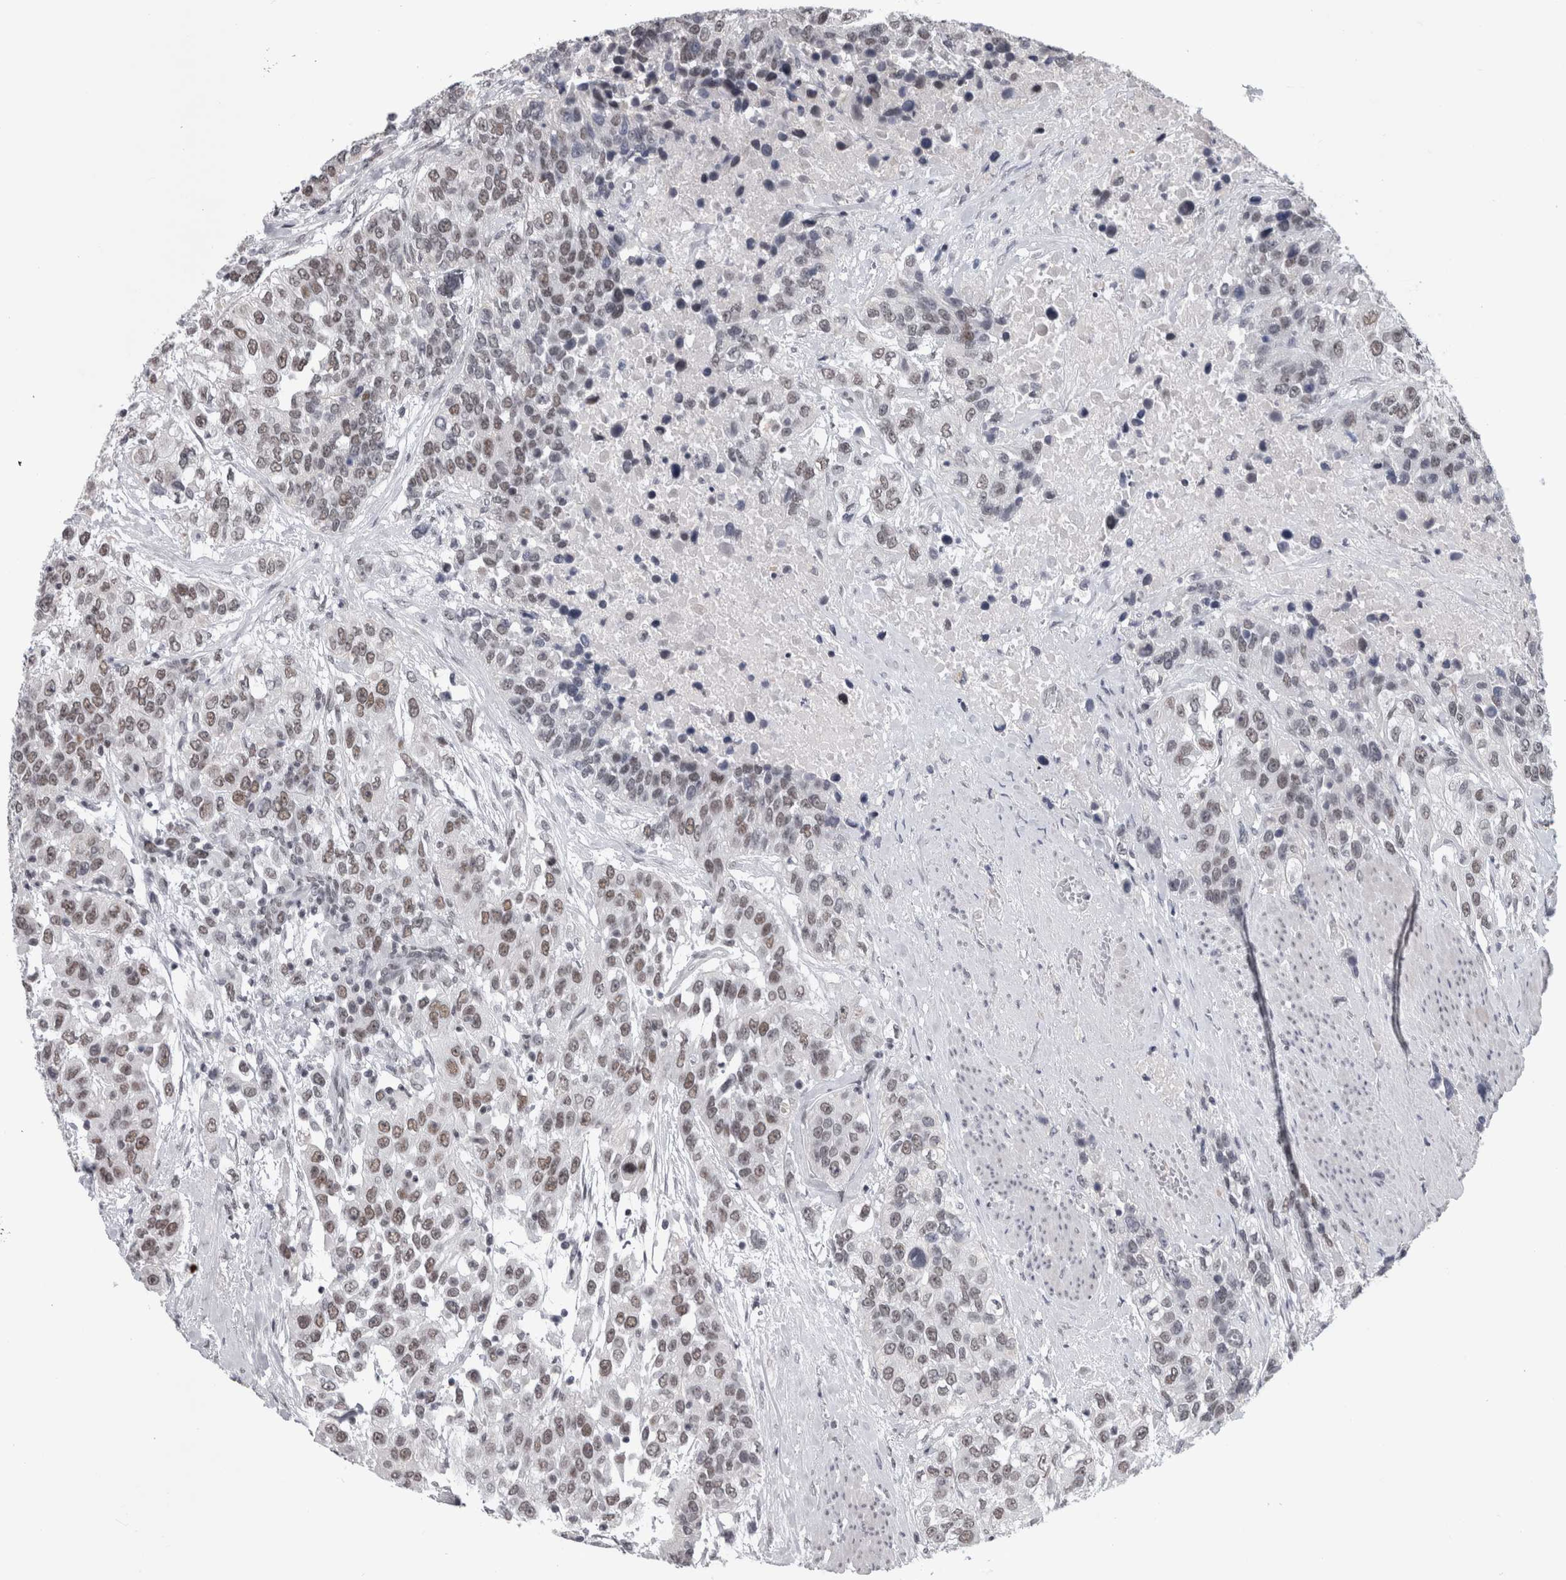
{"staining": {"intensity": "weak", "quantity": "25%-75%", "location": "nuclear"}, "tissue": "urothelial cancer", "cell_type": "Tumor cells", "image_type": "cancer", "snomed": [{"axis": "morphology", "description": "Urothelial carcinoma, High grade"}, {"axis": "topography", "description": "Urinary bladder"}], "caption": "The micrograph reveals staining of urothelial cancer, revealing weak nuclear protein staining (brown color) within tumor cells. (Brightfield microscopy of DAB IHC at high magnification).", "gene": "ARID4B", "patient": {"sex": "female", "age": 80}}